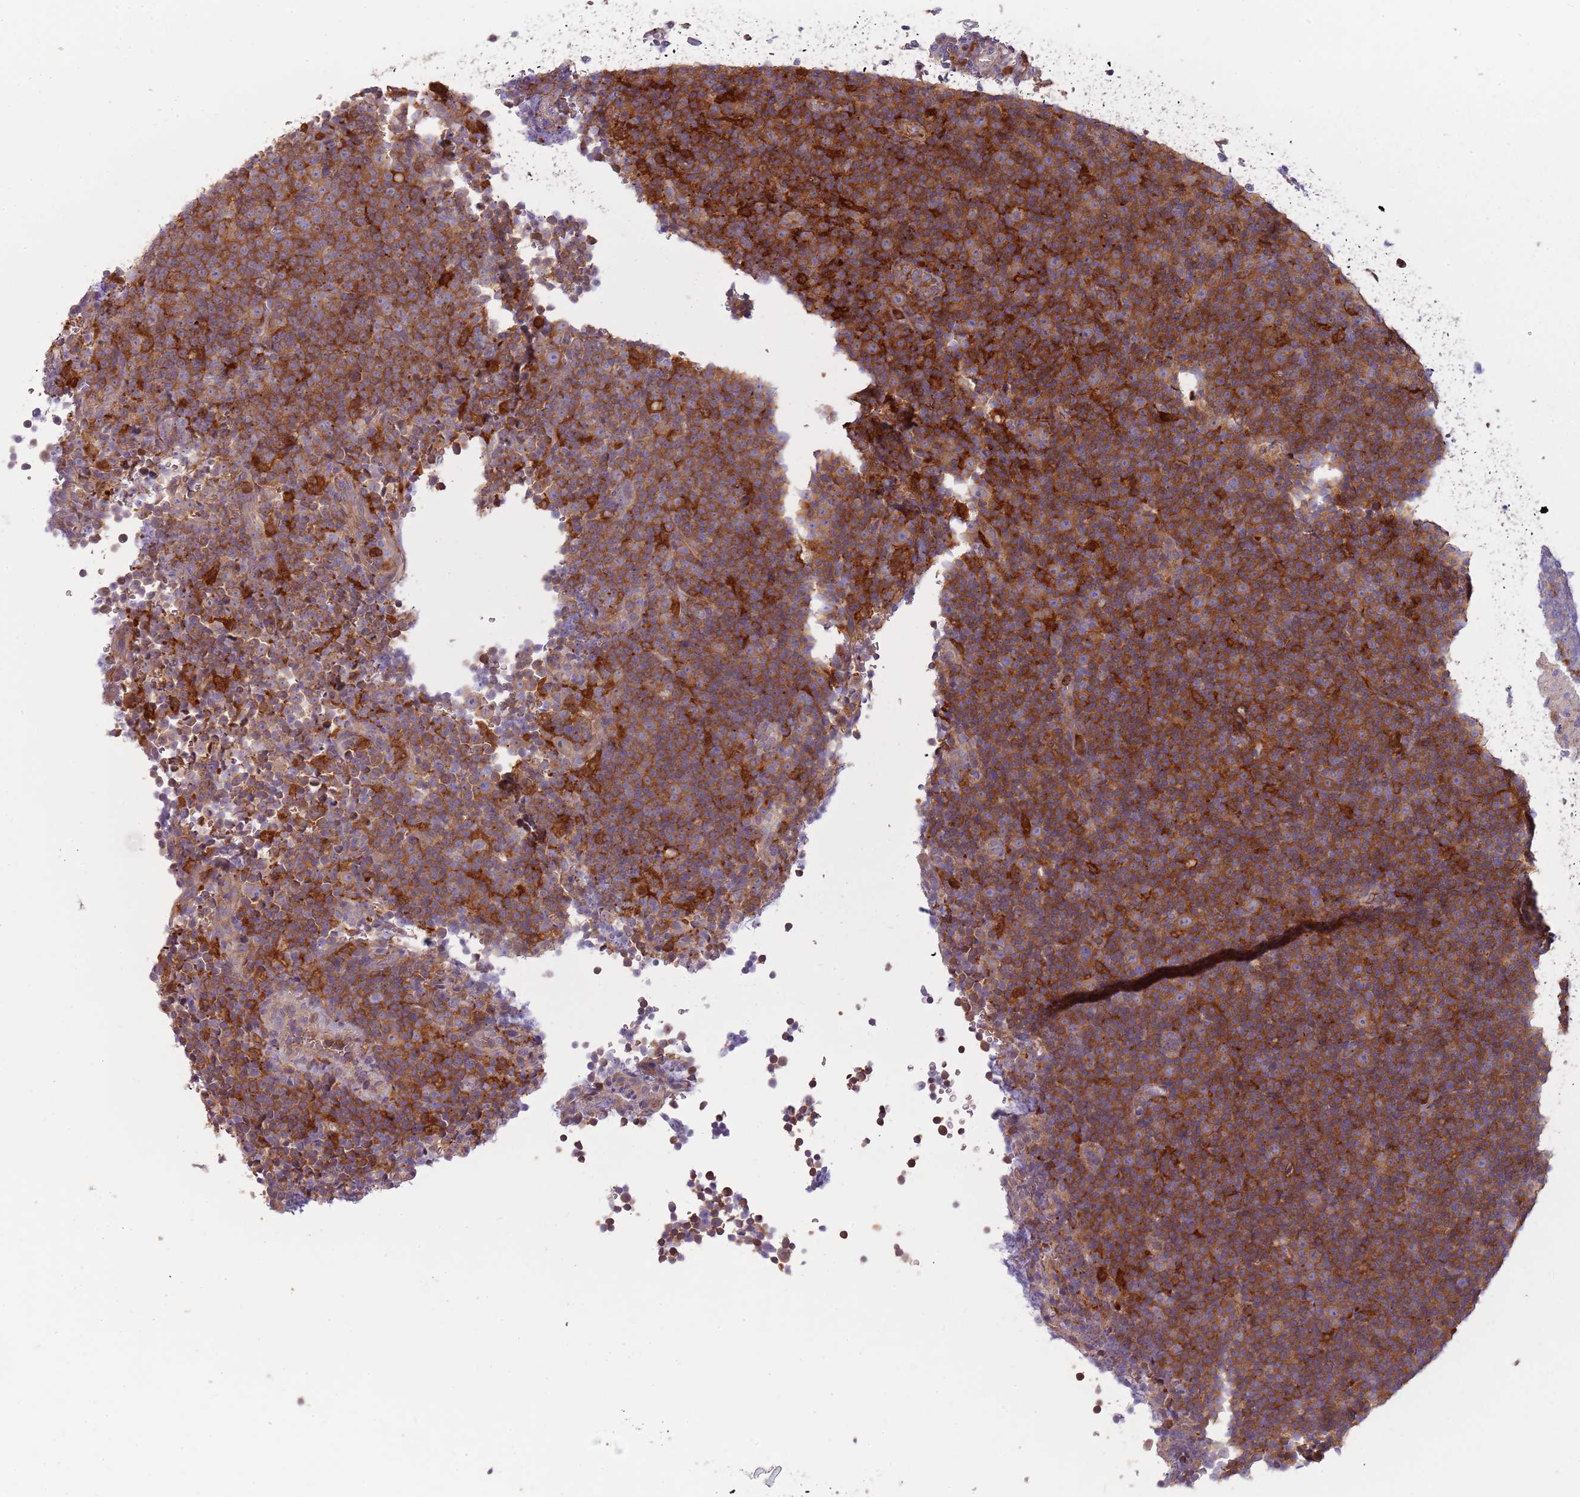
{"staining": {"intensity": "strong", "quantity": "25%-75%", "location": "cytoplasmic/membranous"}, "tissue": "lymphoma", "cell_type": "Tumor cells", "image_type": "cancer", "snomed": [{"axis": "morphology", "description": "Malignant lymphoma, non-Hodgkin's type, Low grade"}, {"axis": "topography", "description": "Lymph node"}], "caption": "Immunohistochemistry of lymphoma demonstrates high levels of strong cytoplasmic/membranous positivity in approximately 25%-75% of tumor cells.", "gene": "NADK", "patient": {"sex": "female", "age": 67}}